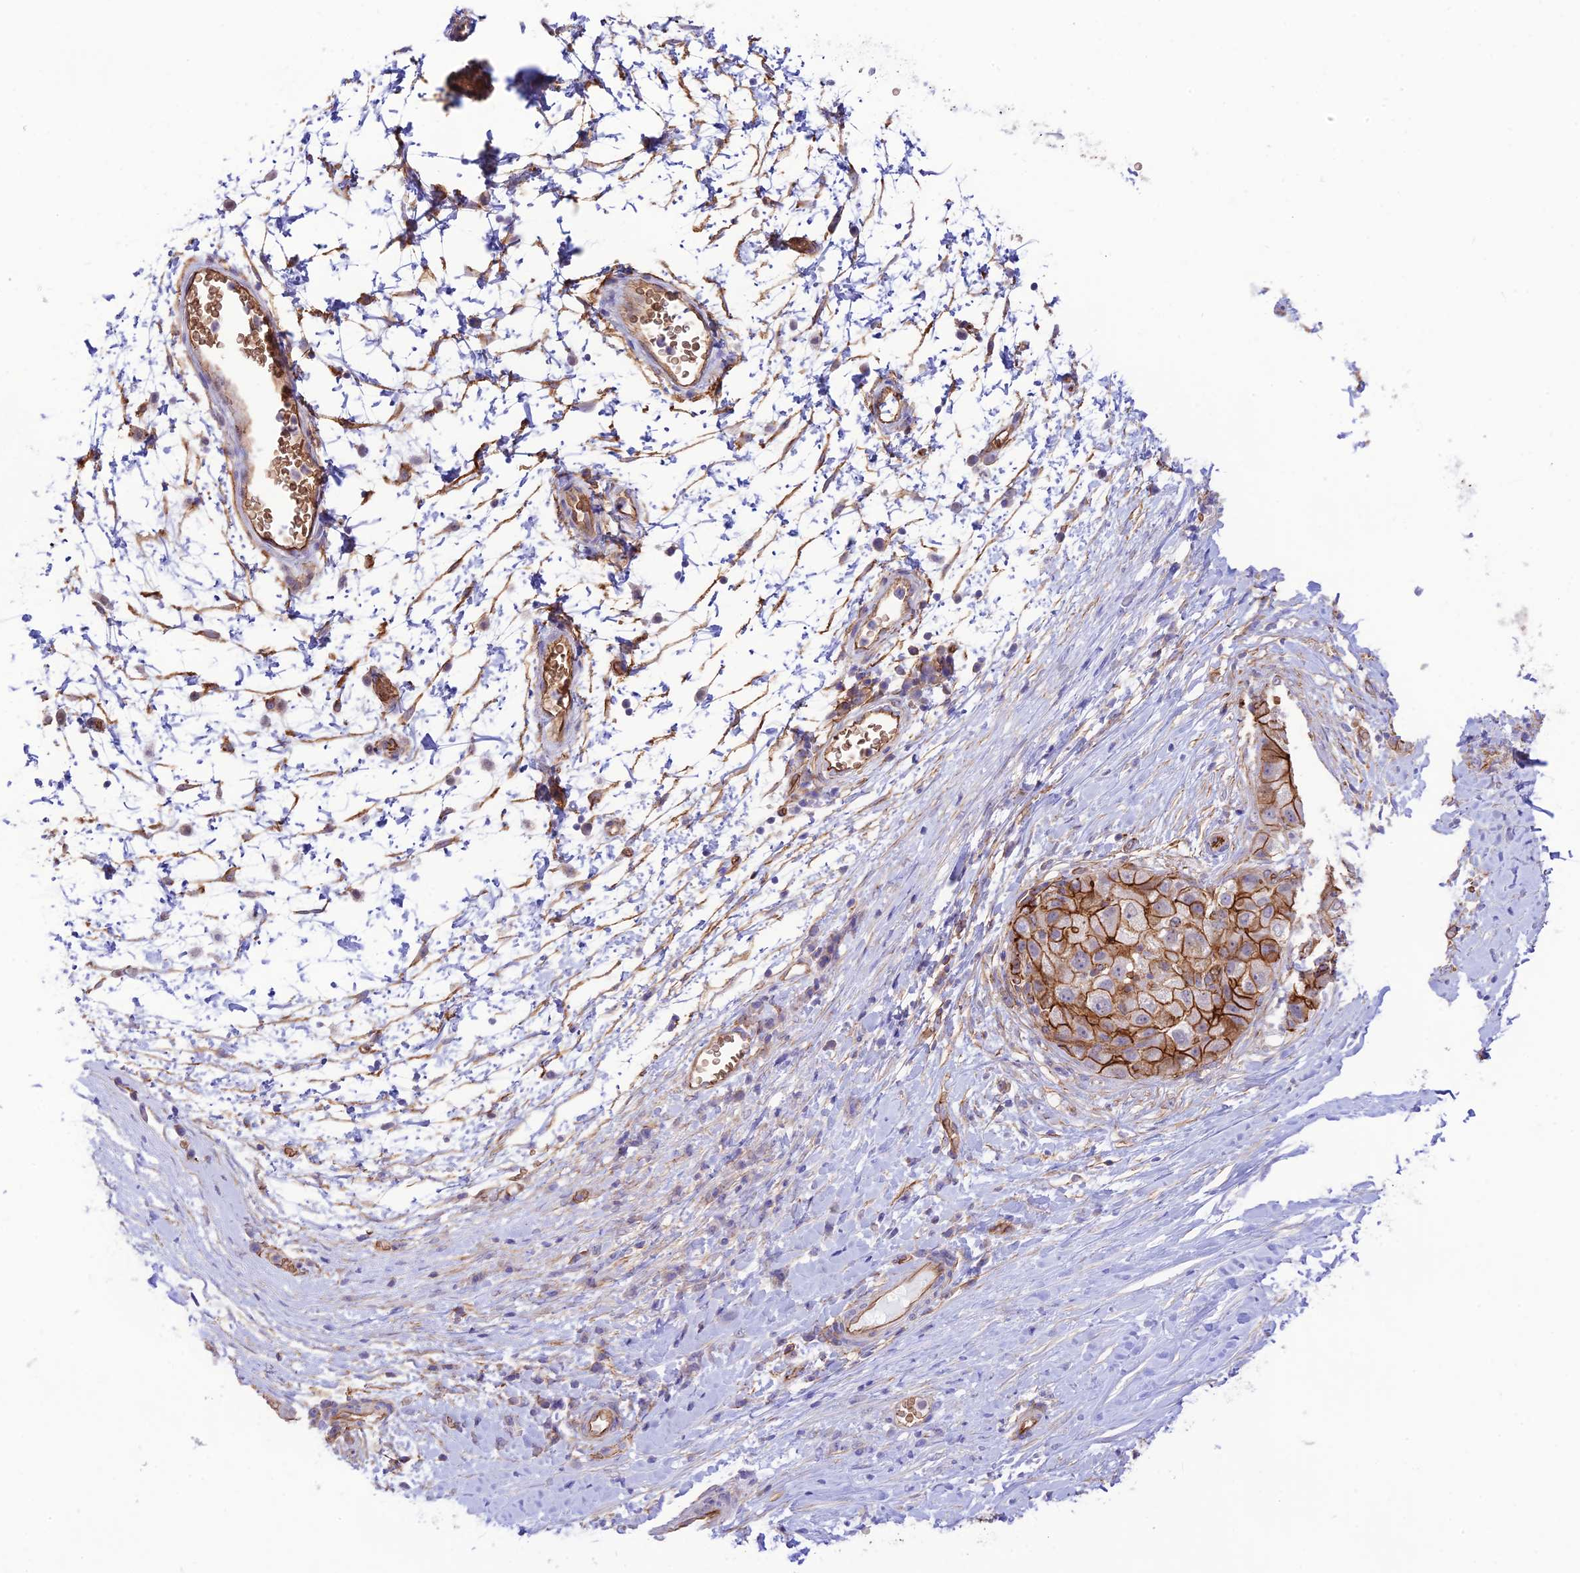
{"staining": {"intensity": "strong", "quantity": ">75%", "location": "cytoplasmic/membranous"}, "tissue": "liver cancer", "cell_type": "Tumor cells", "image_type": "cancer", "snomed": [{"axis": "morphology", "description": "Carcinoma, Hepatocellular, NOS"}, {"axis": "topography", "description": "Liver"}], "caption": "A photomicrograph of human liver cancer stained for a protein reveals strong cytoplasmic/membranous brown staining in tumor cells. Ihc stains the protein of interest in brown and the nuclei are stained blue.", "gene": "YPEL5", "patient": {"sex": "male", "age": 80}}